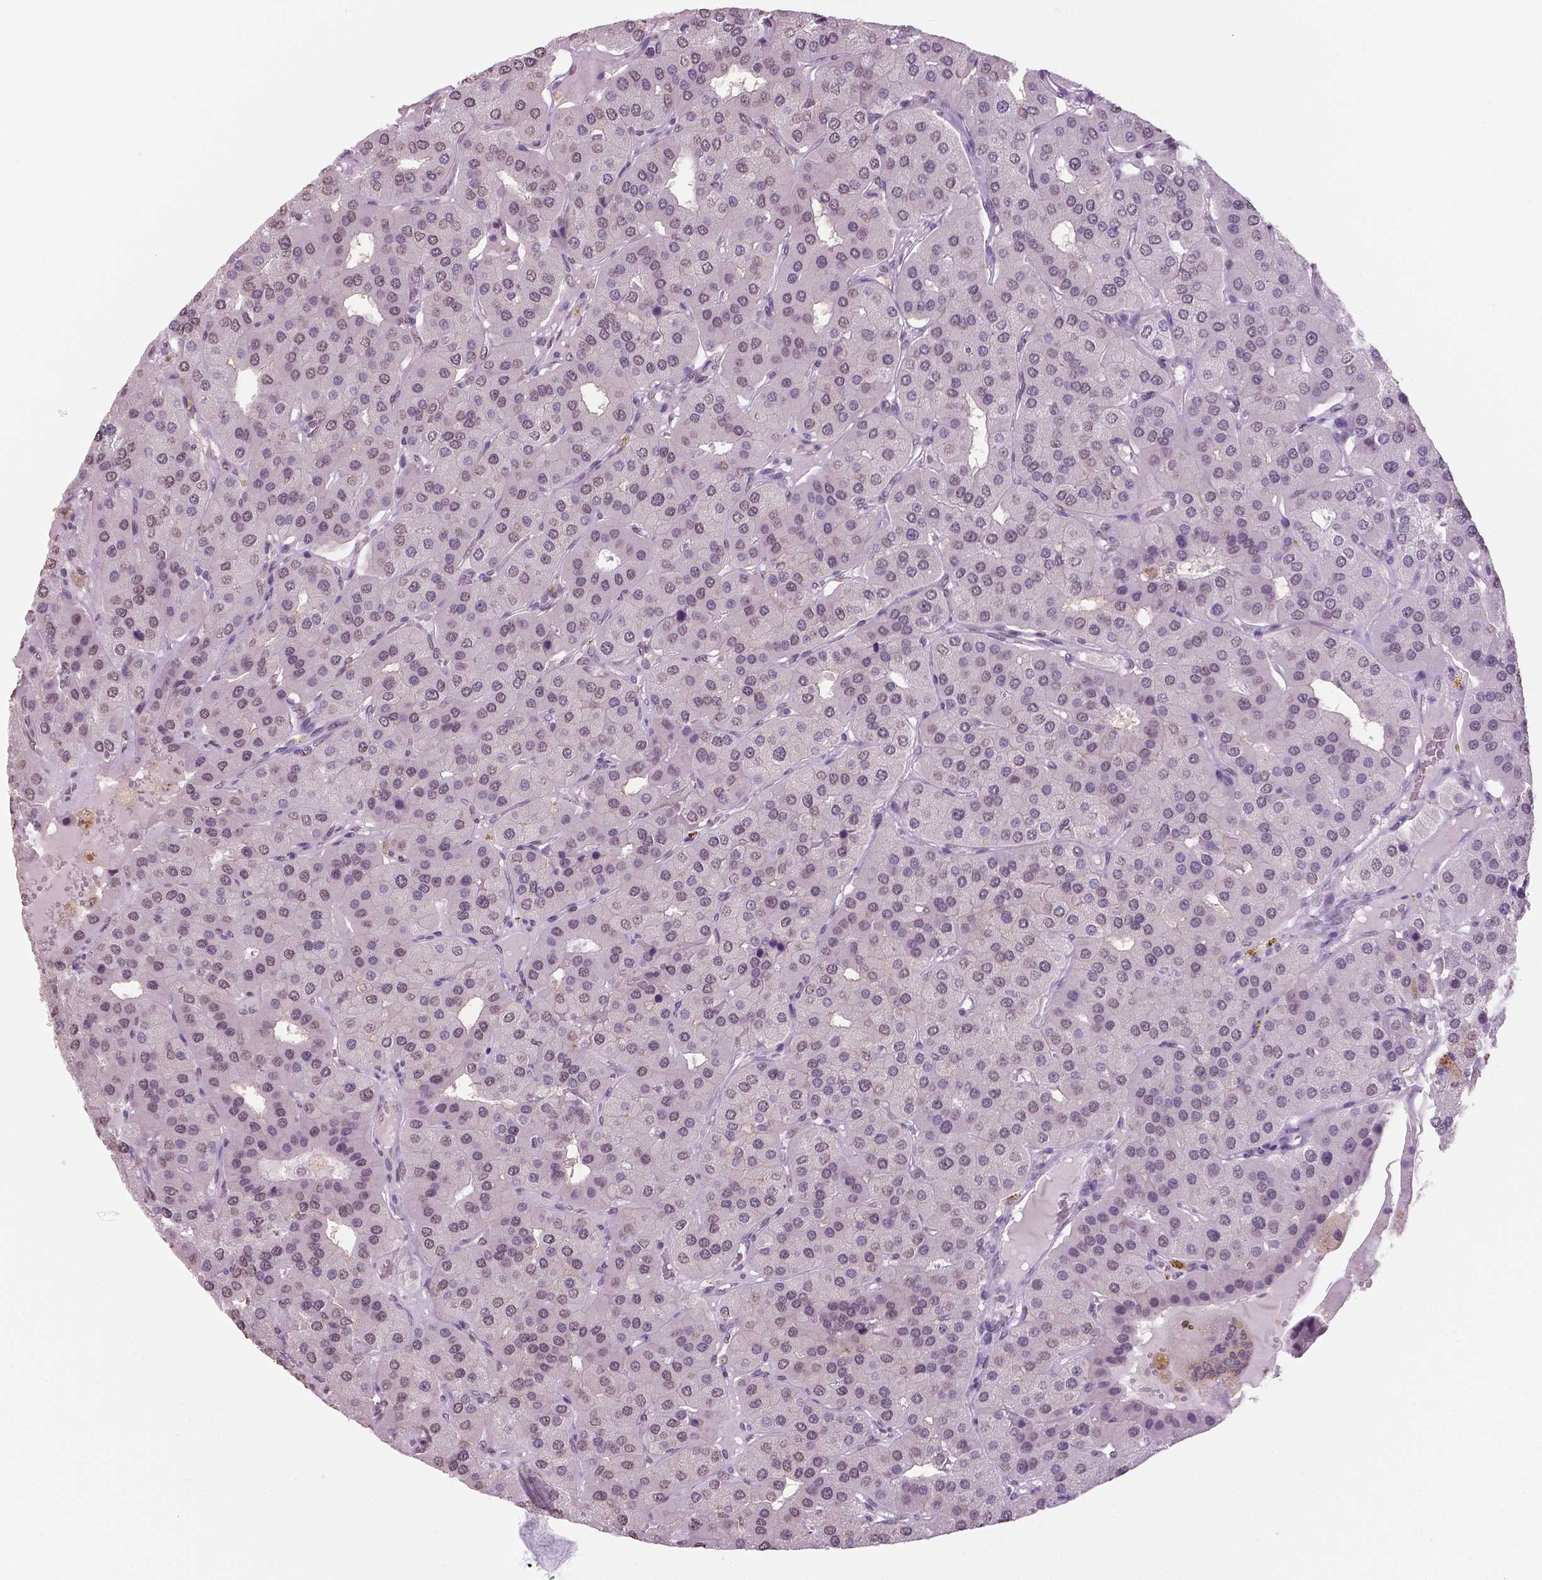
{"staining": {"intensity": "weak", "quantity": "25%-75%", "location": "nuclear"}, "tissue": "parathyroid gland", "cell_type": "Glandular cells", "image_type": "normal", "snomed": [{"axis": "morphology", "description": "Normal tissue, NOS"}, {"axis": "morphology", "description": "Adenoma, NOS"}, {"axis": "topography", "description": "Parathyroid gland"}], "caption": "The photomicrograph shows a brown stain indicating the presence of a protein in the nuclear of glandular cells in parathyroid gland. (DAB = brown stain, brightfield microscopy at high magnification).", "gene": "IGF2BP1", "patient": {"sex": "female", "age": 86}}